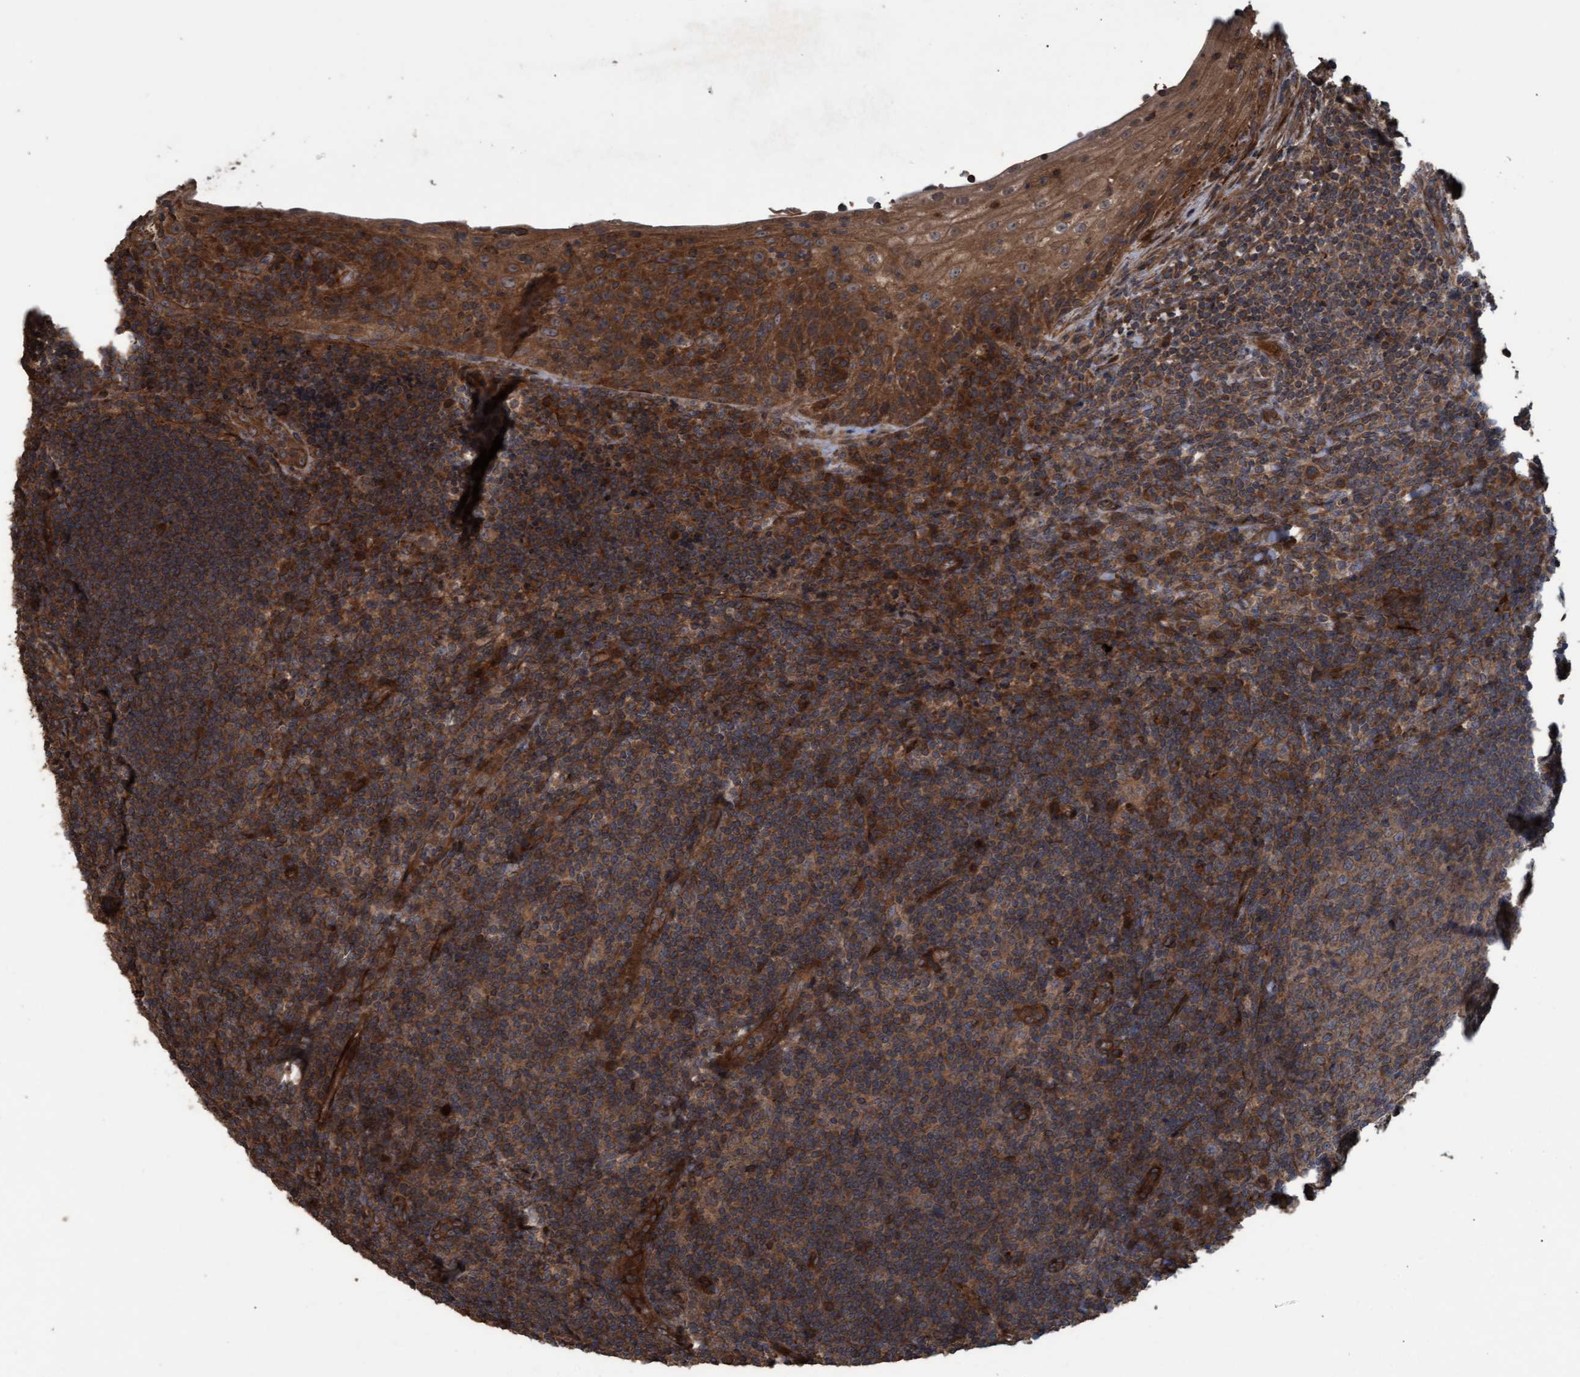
{"staining": {"intensity": "moderate", "quantity": ">75%", "location": "cytoplasmic/membranous"}, "tissue": "tonsil", "cell_type": "Germinal center cells", "image_type": "normal", "snomed": [{"axis": "morphology", "description": "Normal tissue, NOS"}, {"axis": "topography", "description": "Tonsil"}], "caption": "Immunohistochemistry photomicrograph of unremarkable tonsil: tonsil stained using IHC displays medium levels of moderate protein expression localized specifically in the cytoplasmic/membranous of germinal center cells, appearing as a cytoplasmic/membranous brown color.", "gene": "GGT6", "patient": {"sex": "male", "age": 37}}